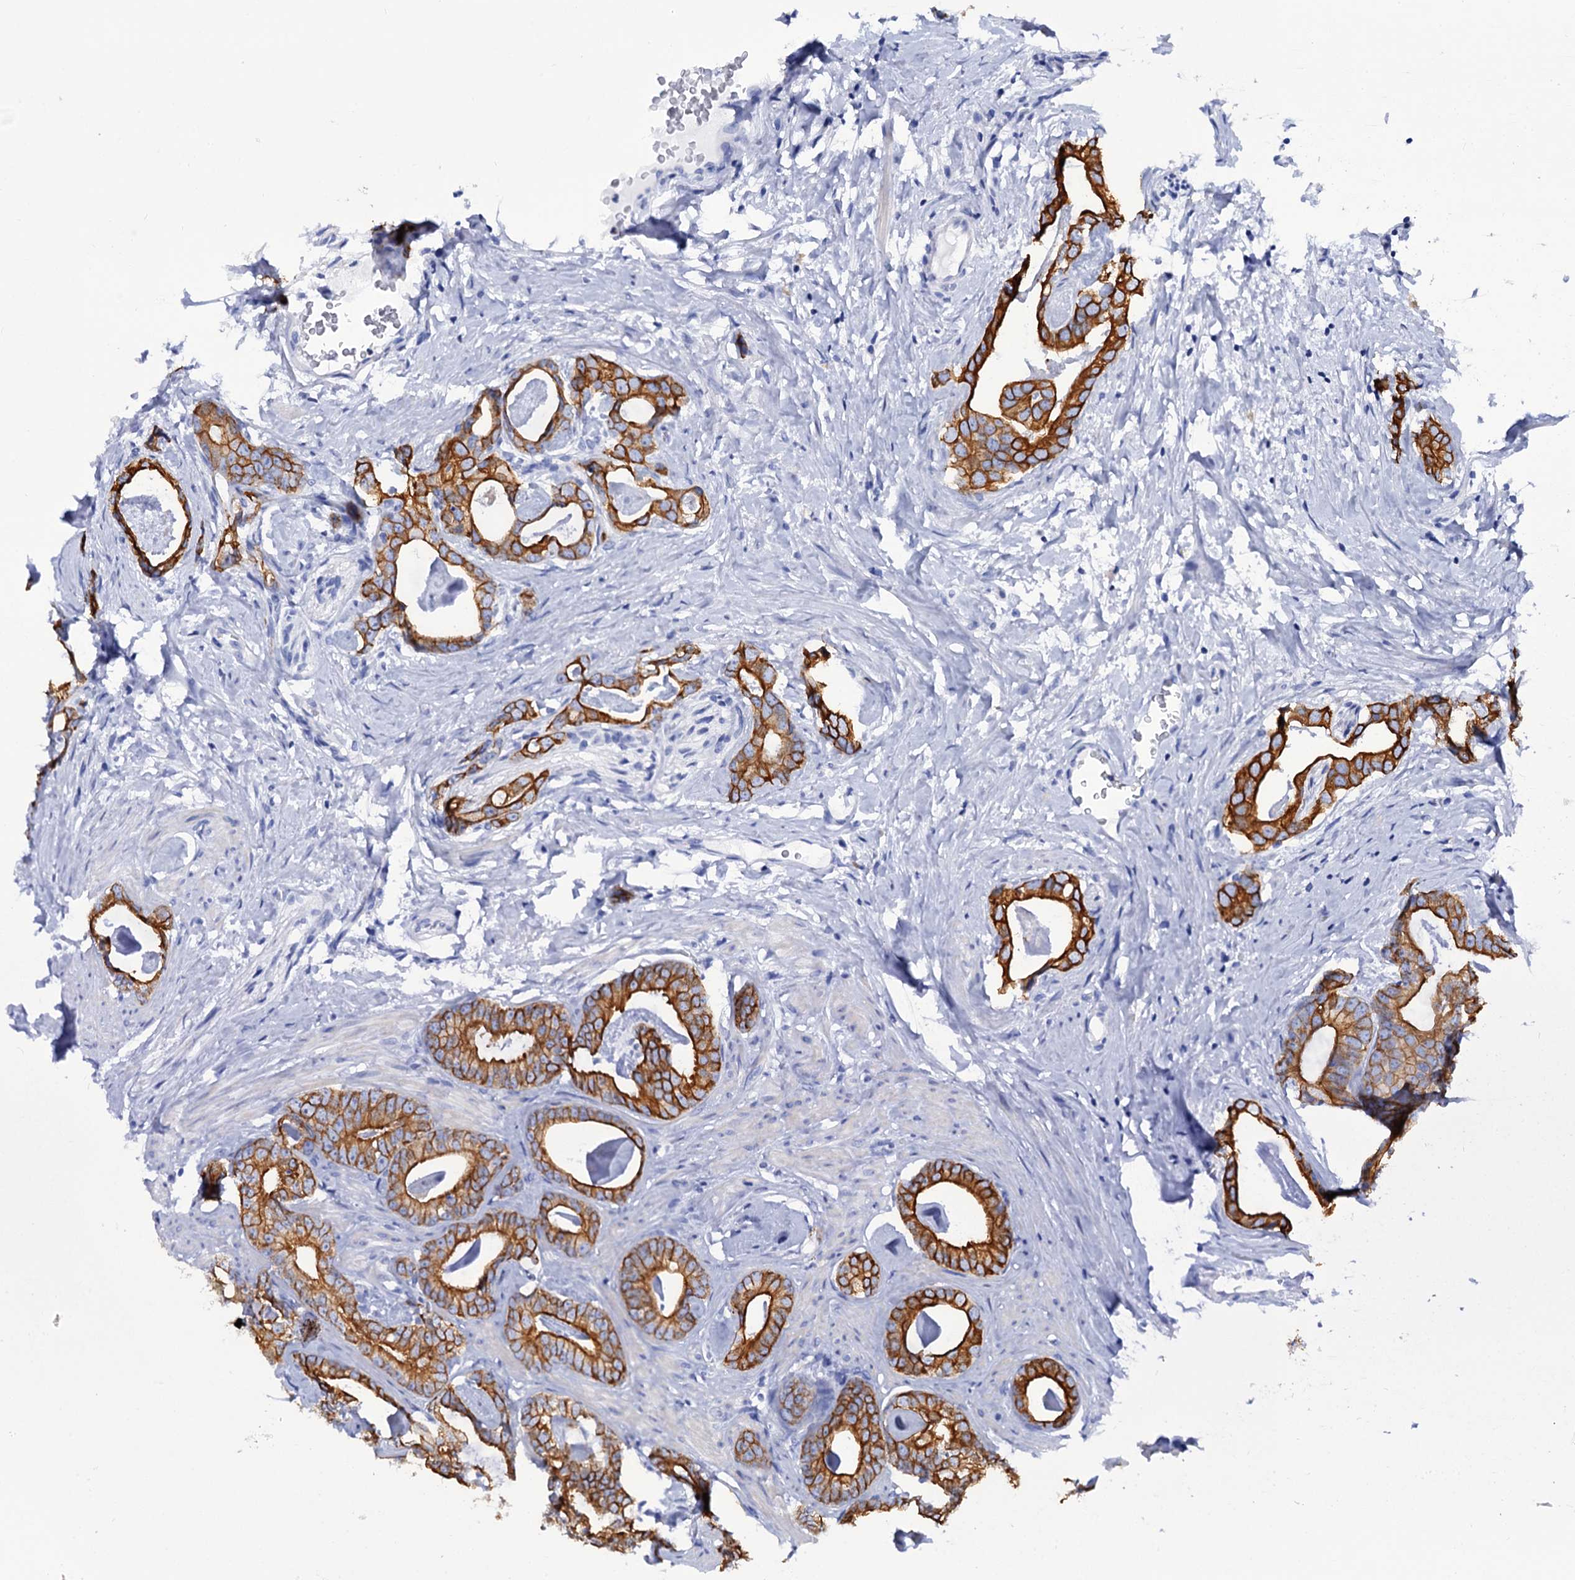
{"staining": {"intensity": "strong", "quantity": ">75%", "location": "cytoplasmic/membranous"}, "tissue": "prostate cancer", "cell_type": "Tumor cells", "image_type": "cancer", "snomed": [{"axis": "morphology", "description": "Adenocarcinoma, Low grade"}, {"axis": "topography", "description": "Prostate"}], "caption": "The histopathology image shows immunohistochemical staining of prostate low-grade adenocarcinoma. There is strong cytoplasmic/membranous positivity is present in about >75% of tumor cells.", "gene": "RAB3IP", "patient": {"sex": "male", "age": 63}}